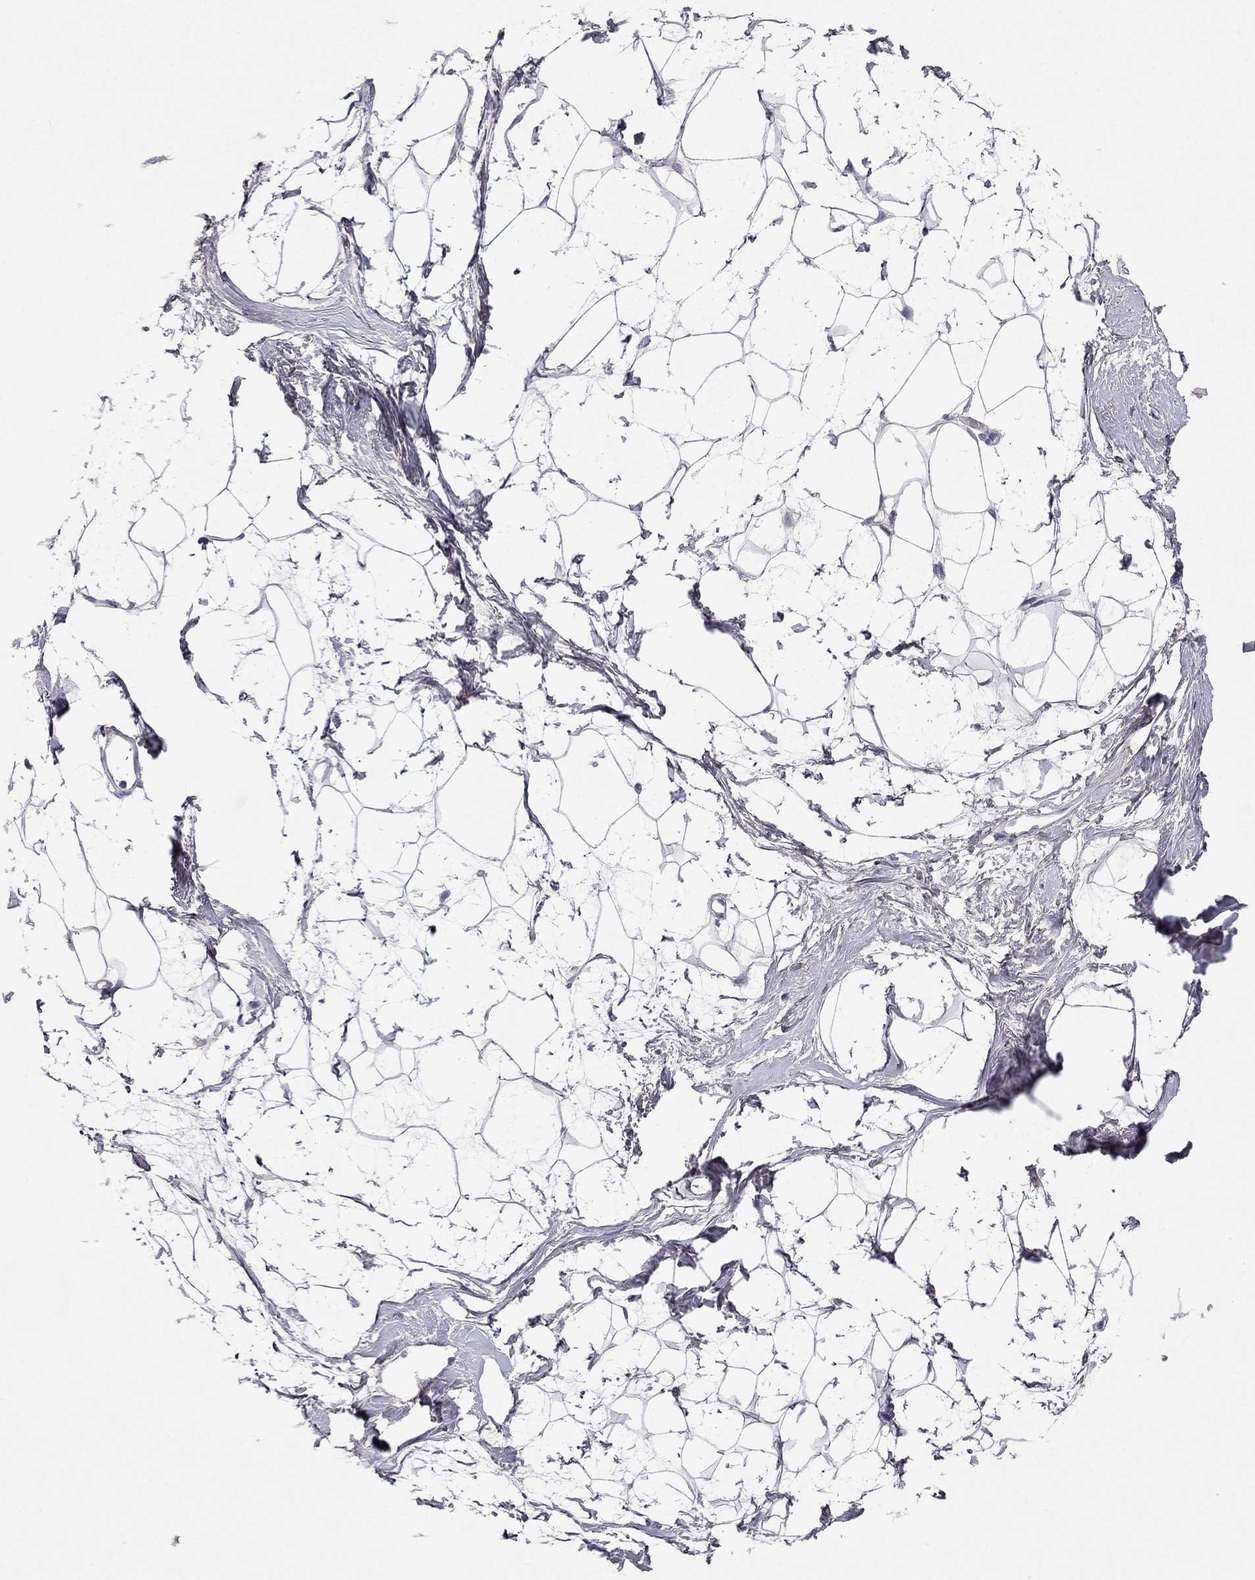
{"staining": {"intensity": "negative", "quantity": "none", "location": "none"}, "tissue": "breast", "cell_type": "Adipocytes", "image_type": "normal", "snomed": [{"axis": "morphology", "description": "Normal tissue, NOS"}, {"axis": "topography", "description": "Breast"}], "caption": "The immunohistochemistry histopathology image has no significant expression in adipocytes of breast.", "gene": "ESR2", "patient": {"sex": "female", "age": 45}}